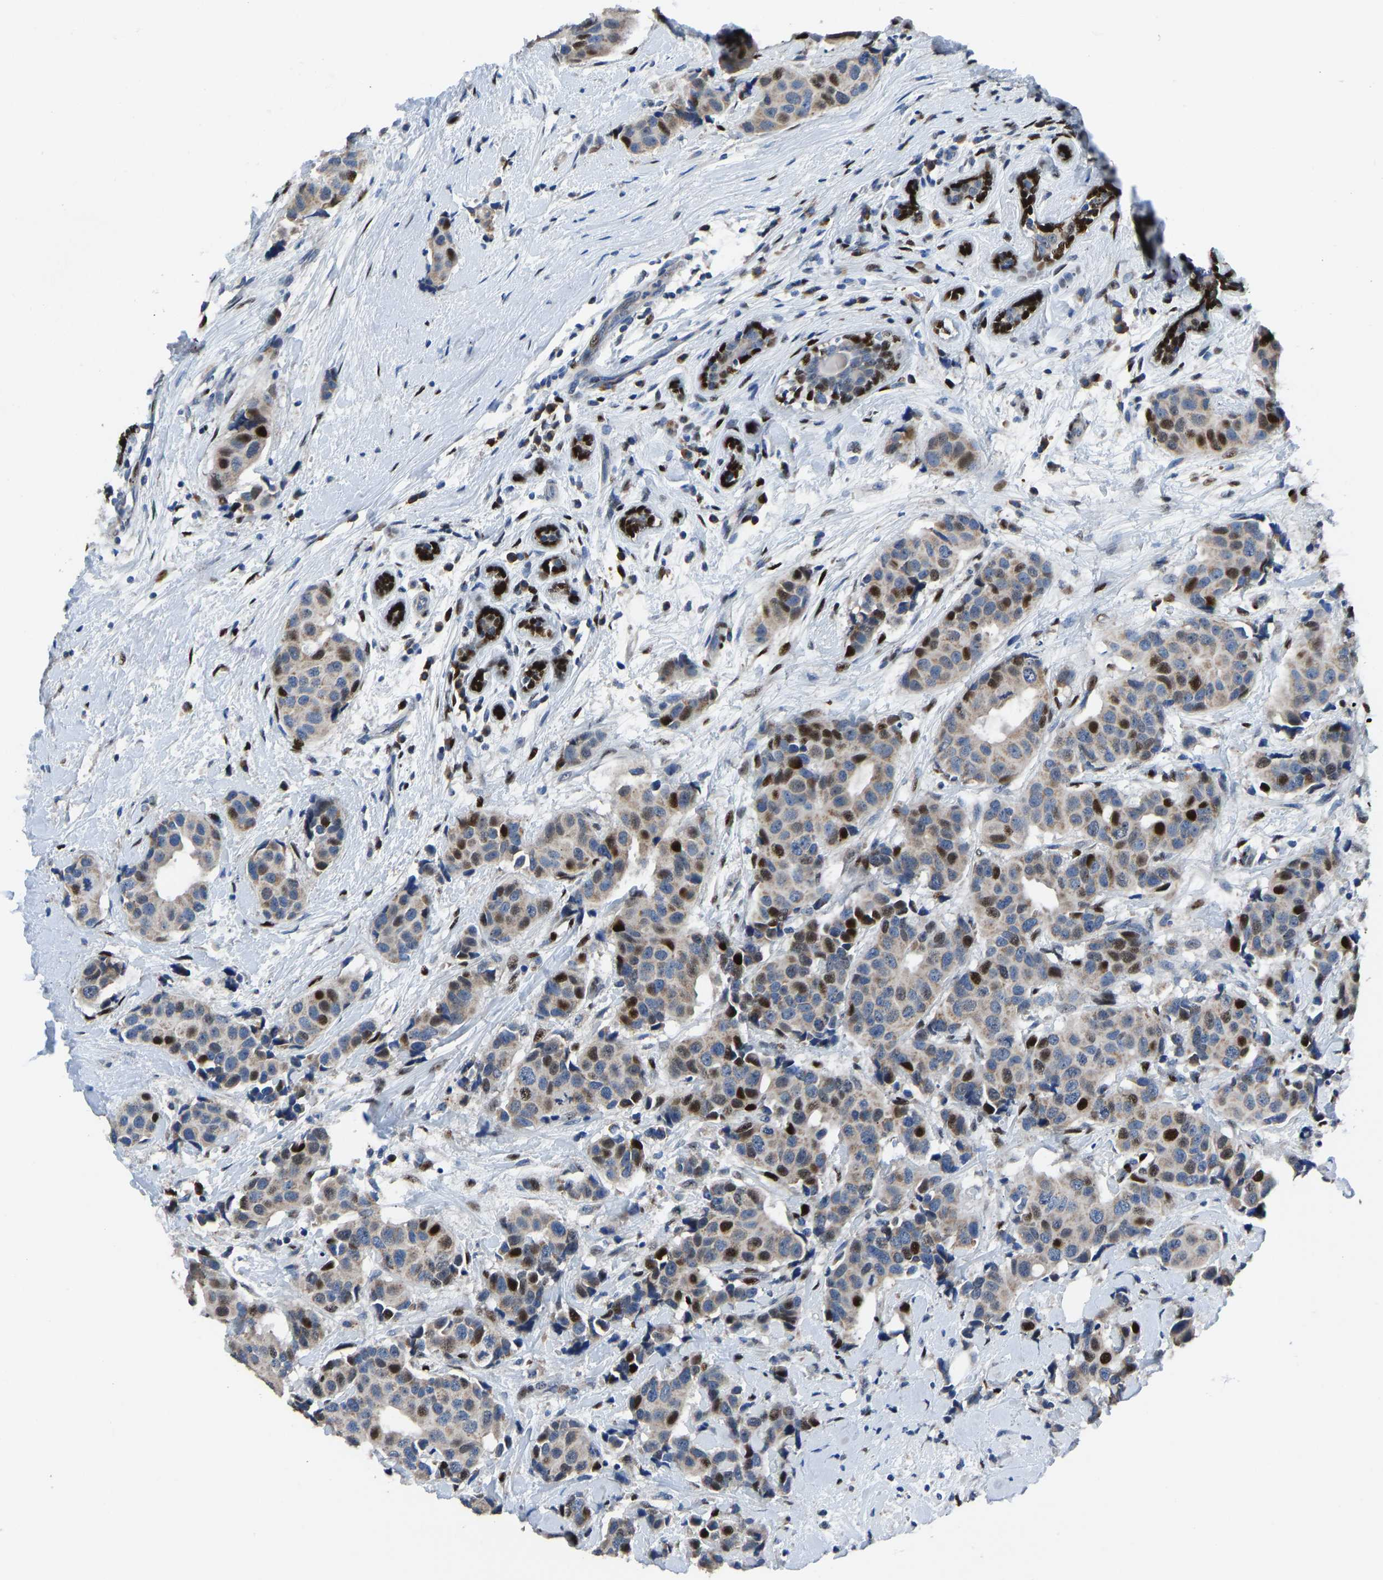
{"staining": {"intensity": "strong", "quantity": "25%-75%", "location": "nuclear"}, "tissue": "breast cancer", "cell_type": "Tumor cells", "image_type": "cancer", "snomed": [{"axis": "morphology", "description": "Normal tissue, NOS"}, {"axis": "morphology", "description": "Duct carcinoma"}, {"axis": "topography", "description": "Breast"}], "caption": "High-magnification brightfield microscopy of breast cancer (intraductal carcinoma) stained with DAB (brown) and counterstained with hematoxylin (blue). tumor cells exhibit strong nuclear positivity is identified in about25%-75% of cells.", "gene": "EGR1", "patient": {"sex": "female", "age": 39}}